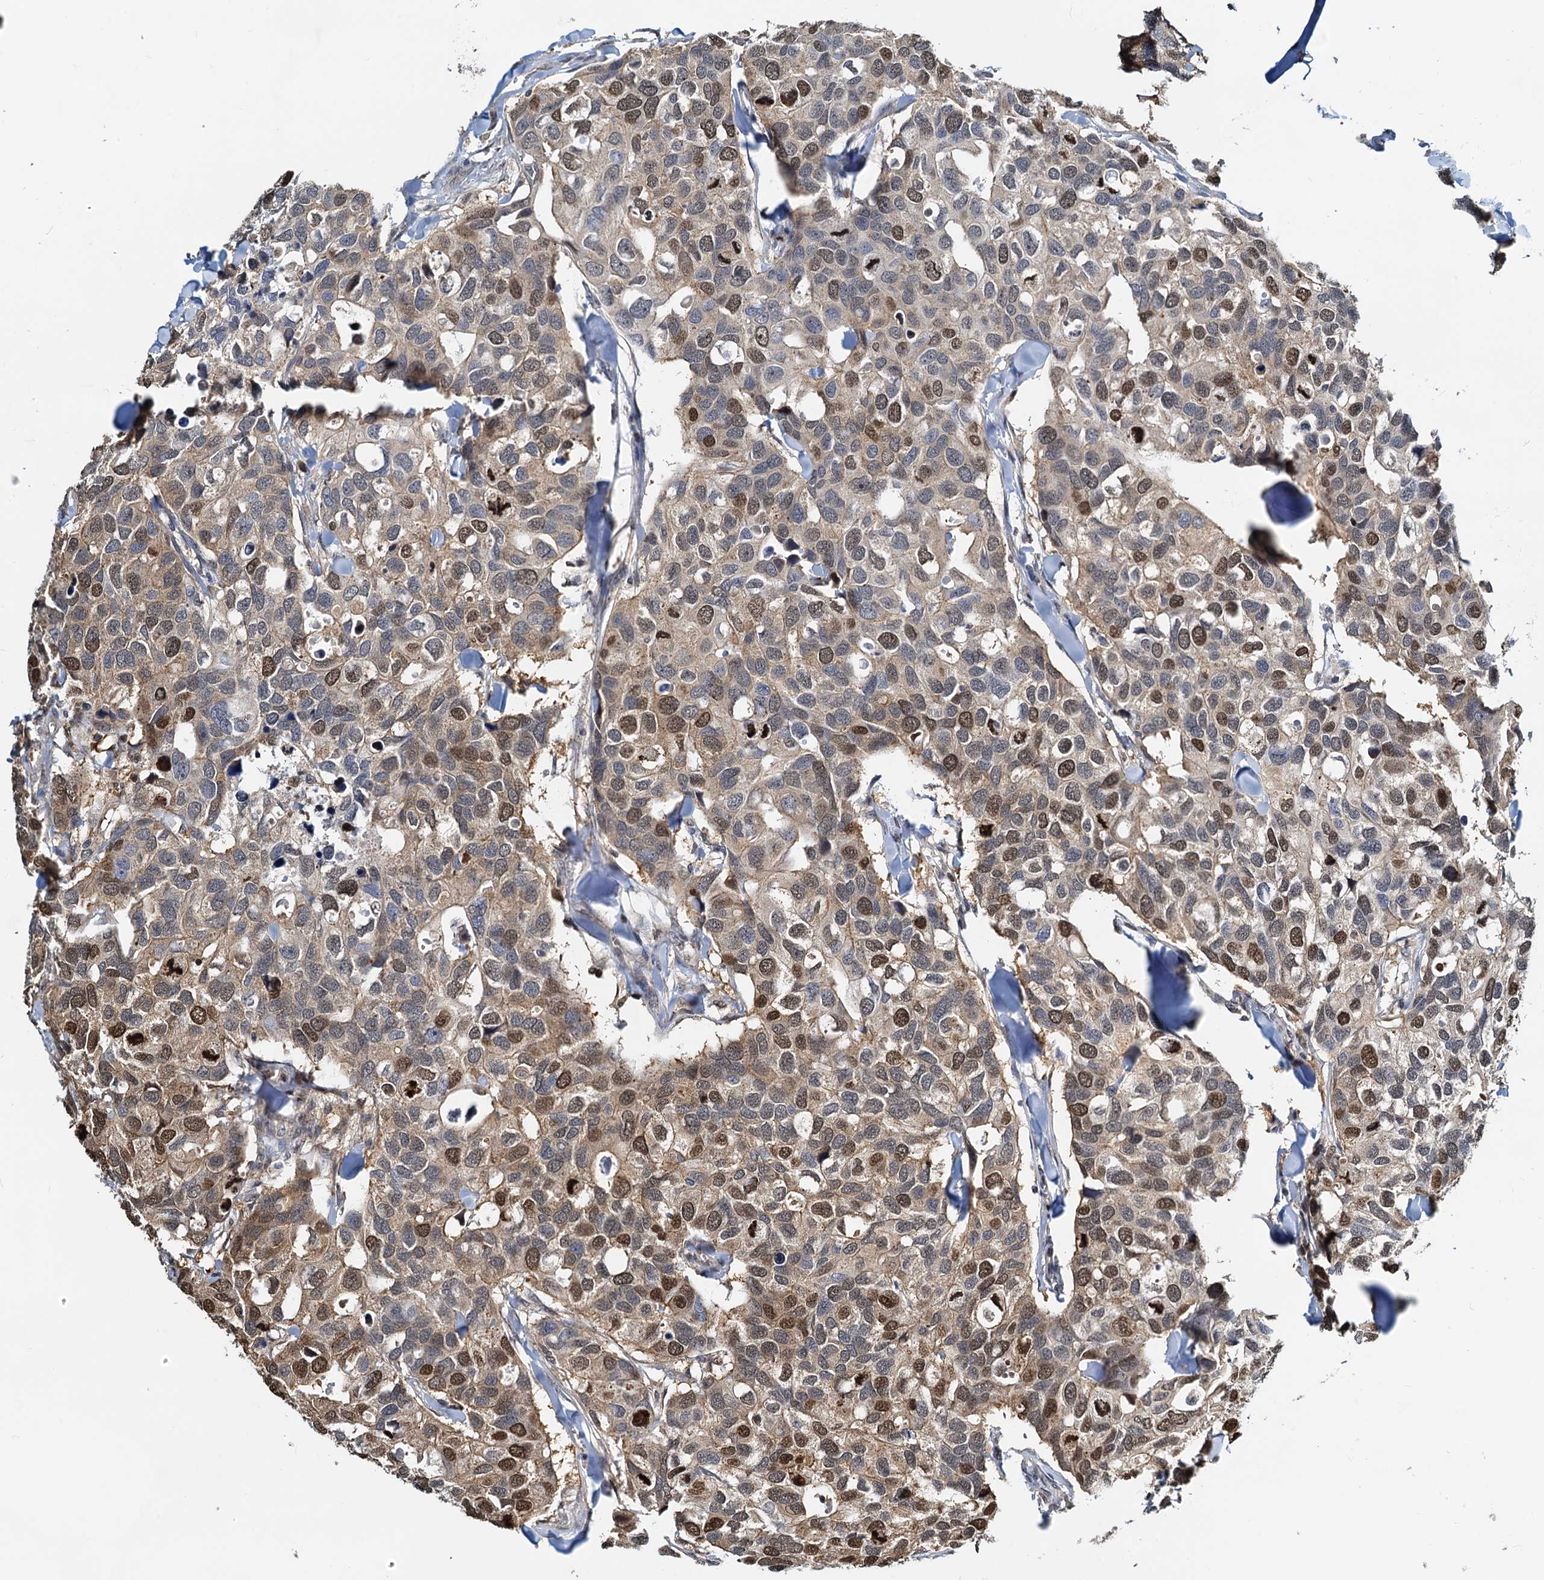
{"staining": {"intensity": "moderate", "quantity": "25%-75%", "location": "cytoplasmic/membranous,nuclear"}, "tissue": "breast cancer", "cell_type": "Tumor cells", "image_type": "cancer", "snomed": [{"axis": "morphology", "description": "Duct carcinoma"}, {"axis": "topography", "description": "Breast"}], "caption": "Immunohistochemical staining of human breast cancer (invasive ductal carcinoma) demonstrates medium levels of moderate cytoplasmic/membranous and nuclear protein staining in about 25%-75% of tumor cells.", "gene": "PTGES3", "patient": {"sex": "female", "age": 83}}